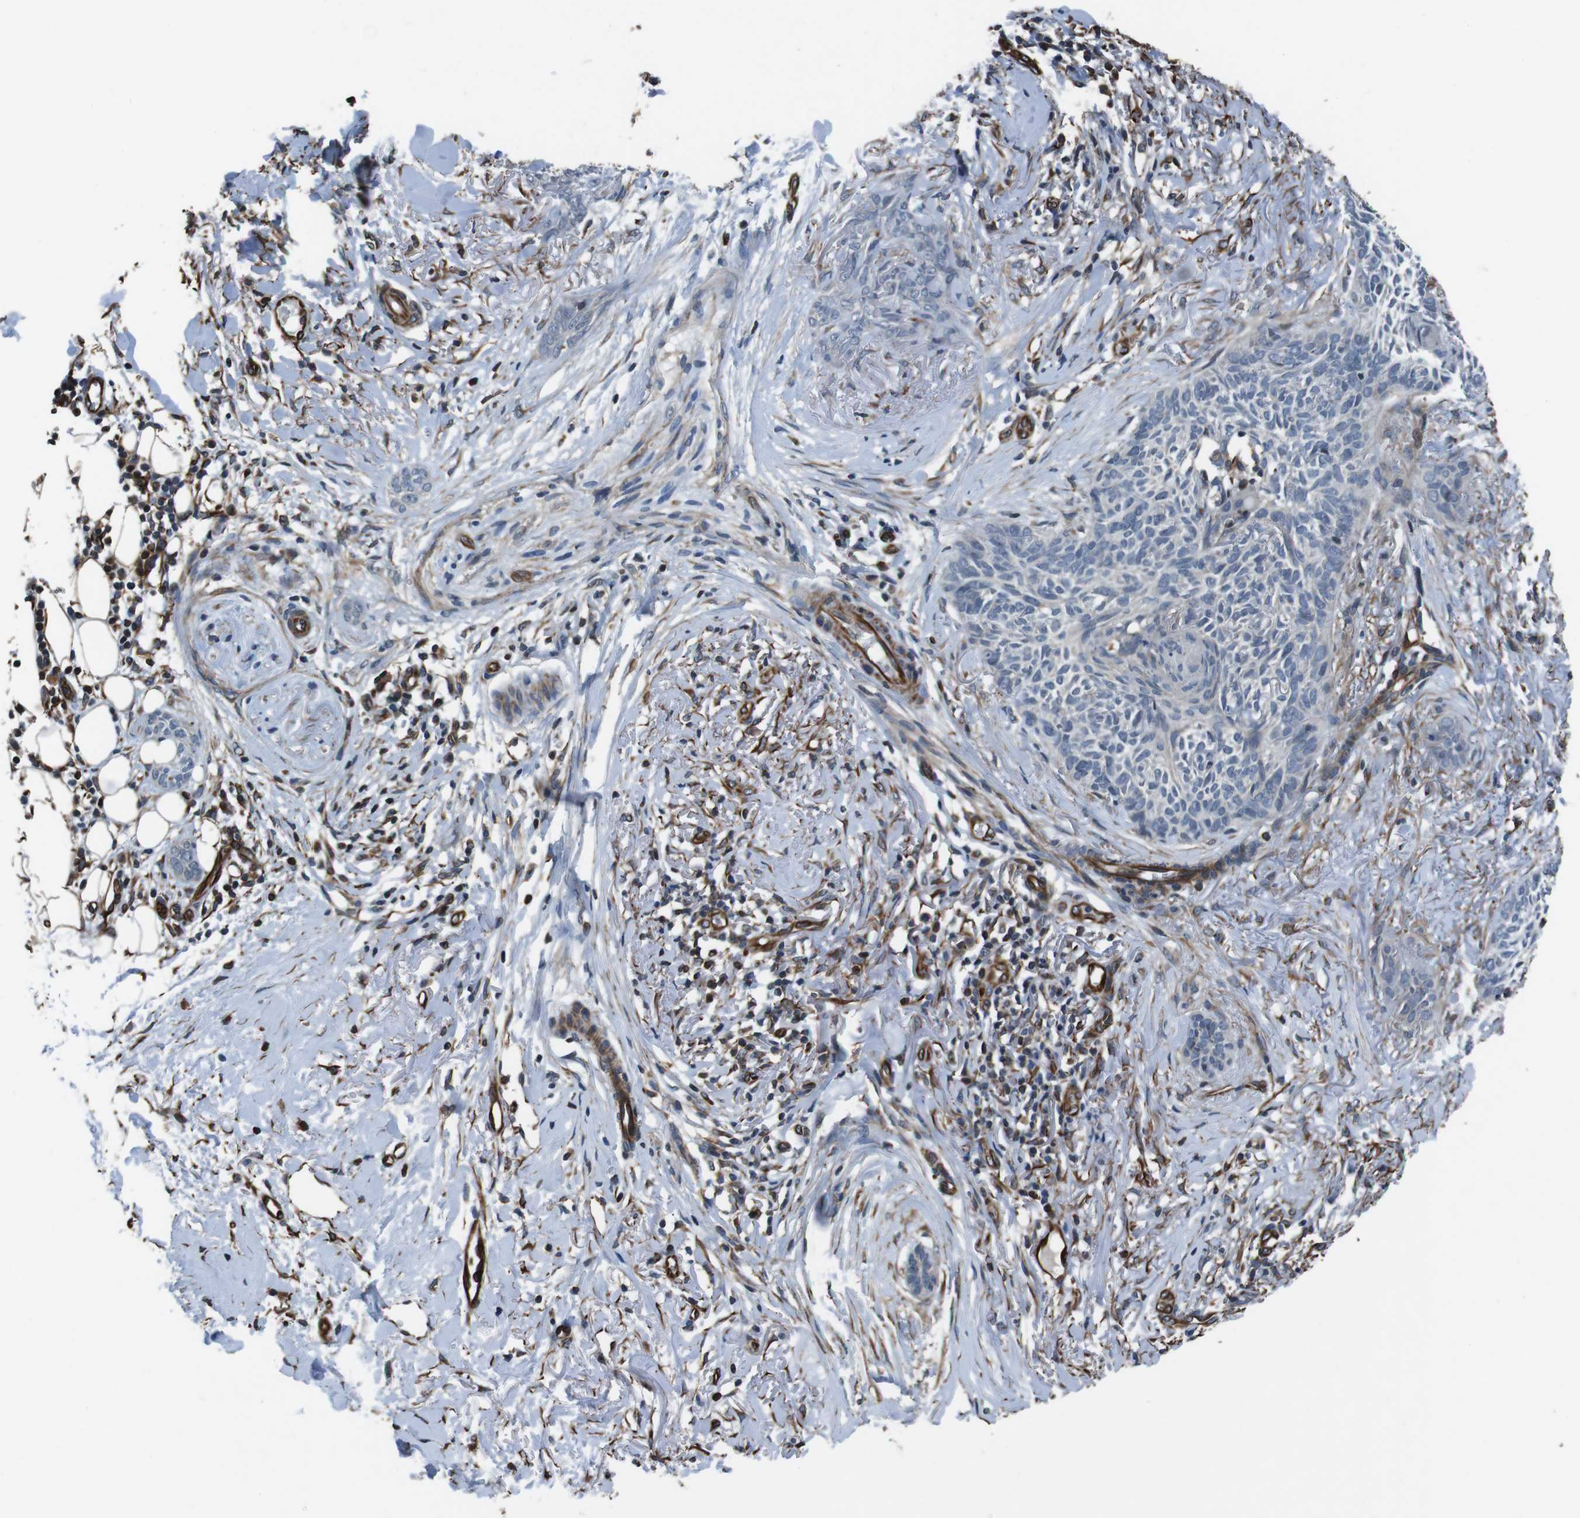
{"staining": {"intensity": "negative", "quantity": "none", "location": "none"}, "tissue": "skin cancer", "cell_type": "Tumor cells", "image_type": "cancer", "snomed": [{"axis": "morphology", "description": "Basal cell carcinoma"}, {"axis": "topography", "description": "Skin"}], "caption": "Basal cell carcinoma (skin) was stained to show a protein in brown. There is no significant expression in tumor cells.", "gene": "LRRC49", "patient": {"sex": "female", "age": 84}}